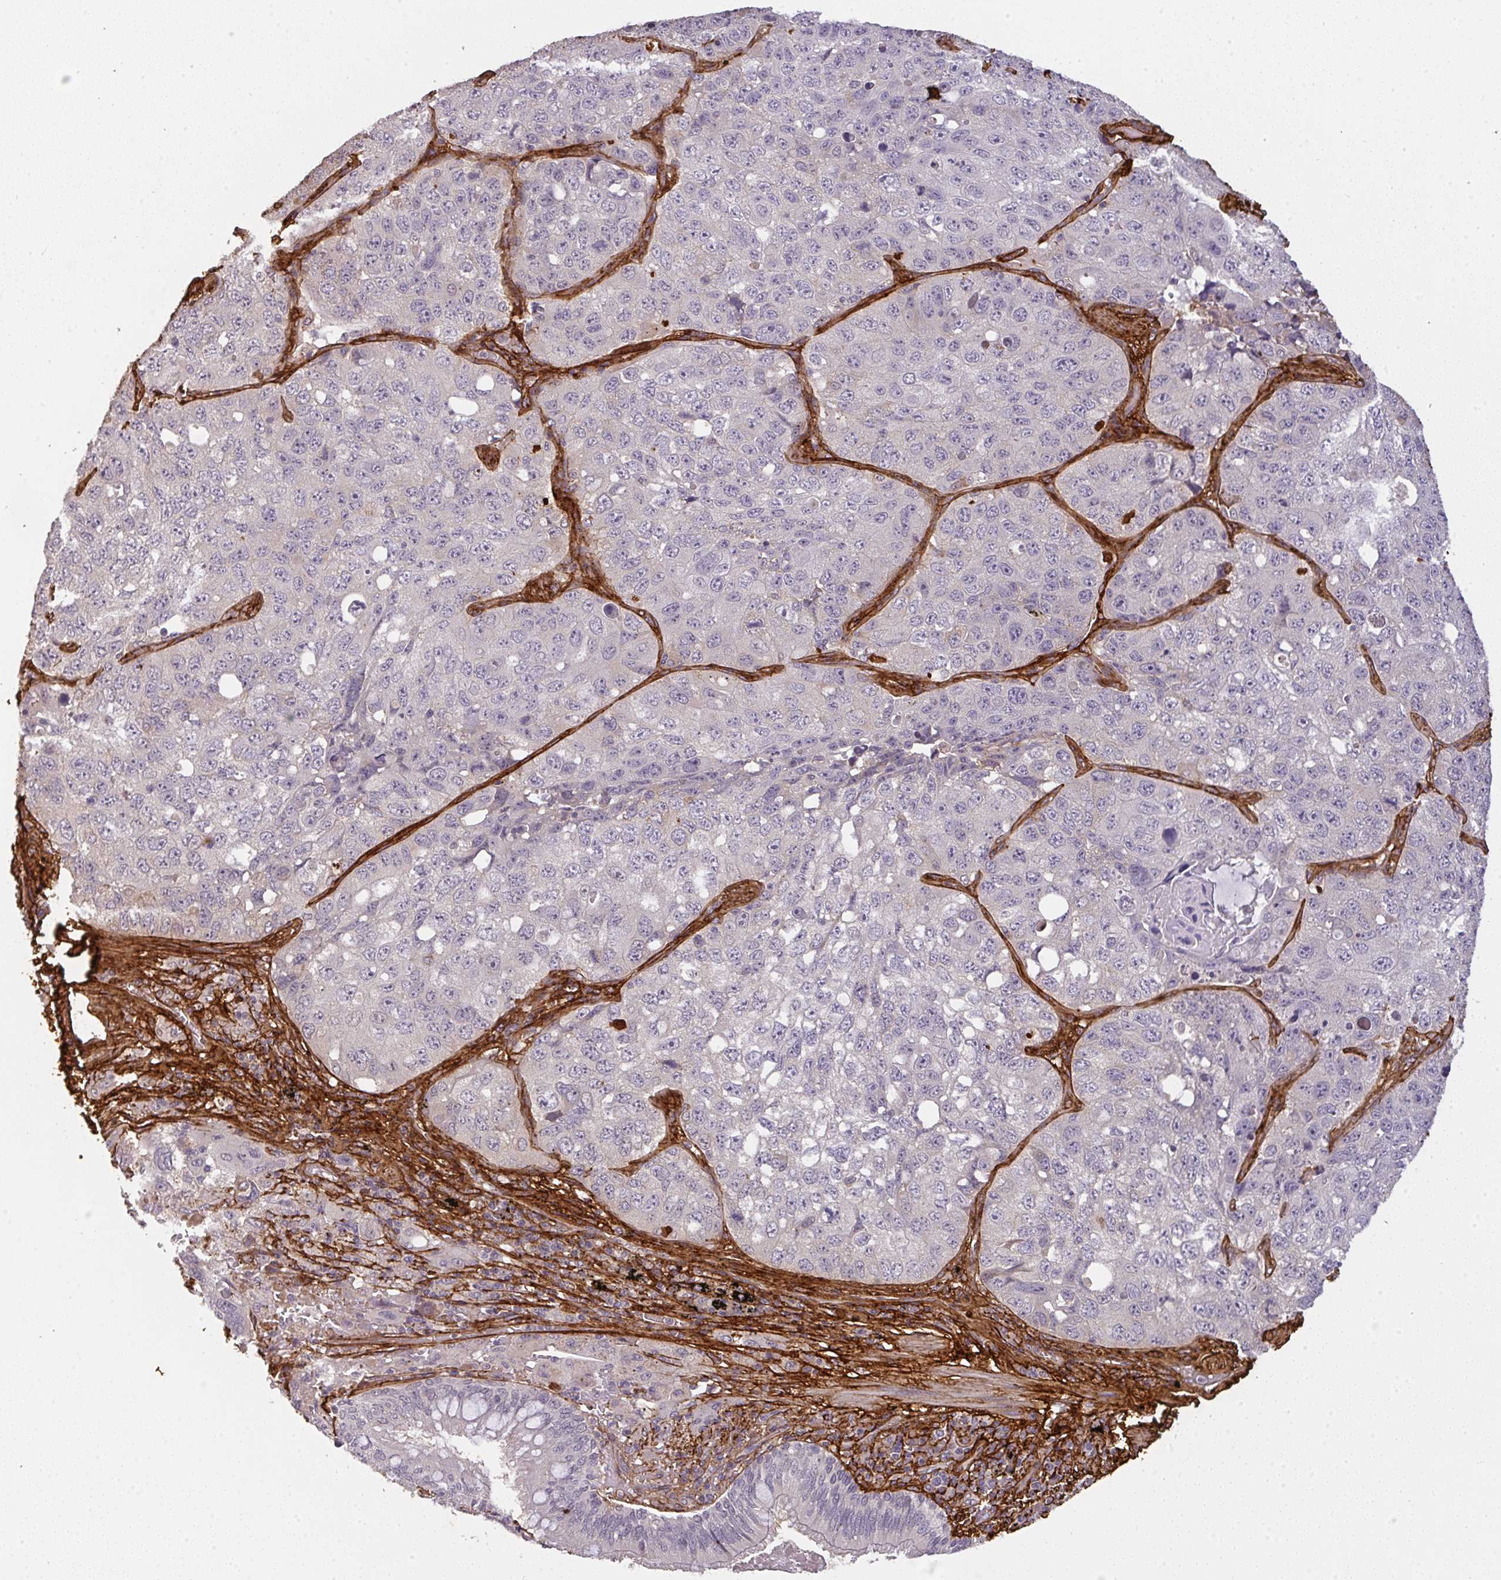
{"staining": {"intensity": "negative", "quantity": "none", "location": "none"}, "tissue": "lung cancer", "cell_type": "Tumor cells", "image_type": "cancer", "snomed": [{"axis": "morphology", "description": "Squamous cell carcinoma, NOS"}, {"axis": "topography", "description": "Lung"}], "caption": "A photomicrograph of lung cancer stained for a protein exhibits no brown staining in tumor cells. The staining is performed using DAB (3,3'-diaminobenzidine) brown chromogen with nuclei counter-stained in using hematoxylin.", "gene": "COL3A1", "patient": {"sex": "male", "age": 60}}